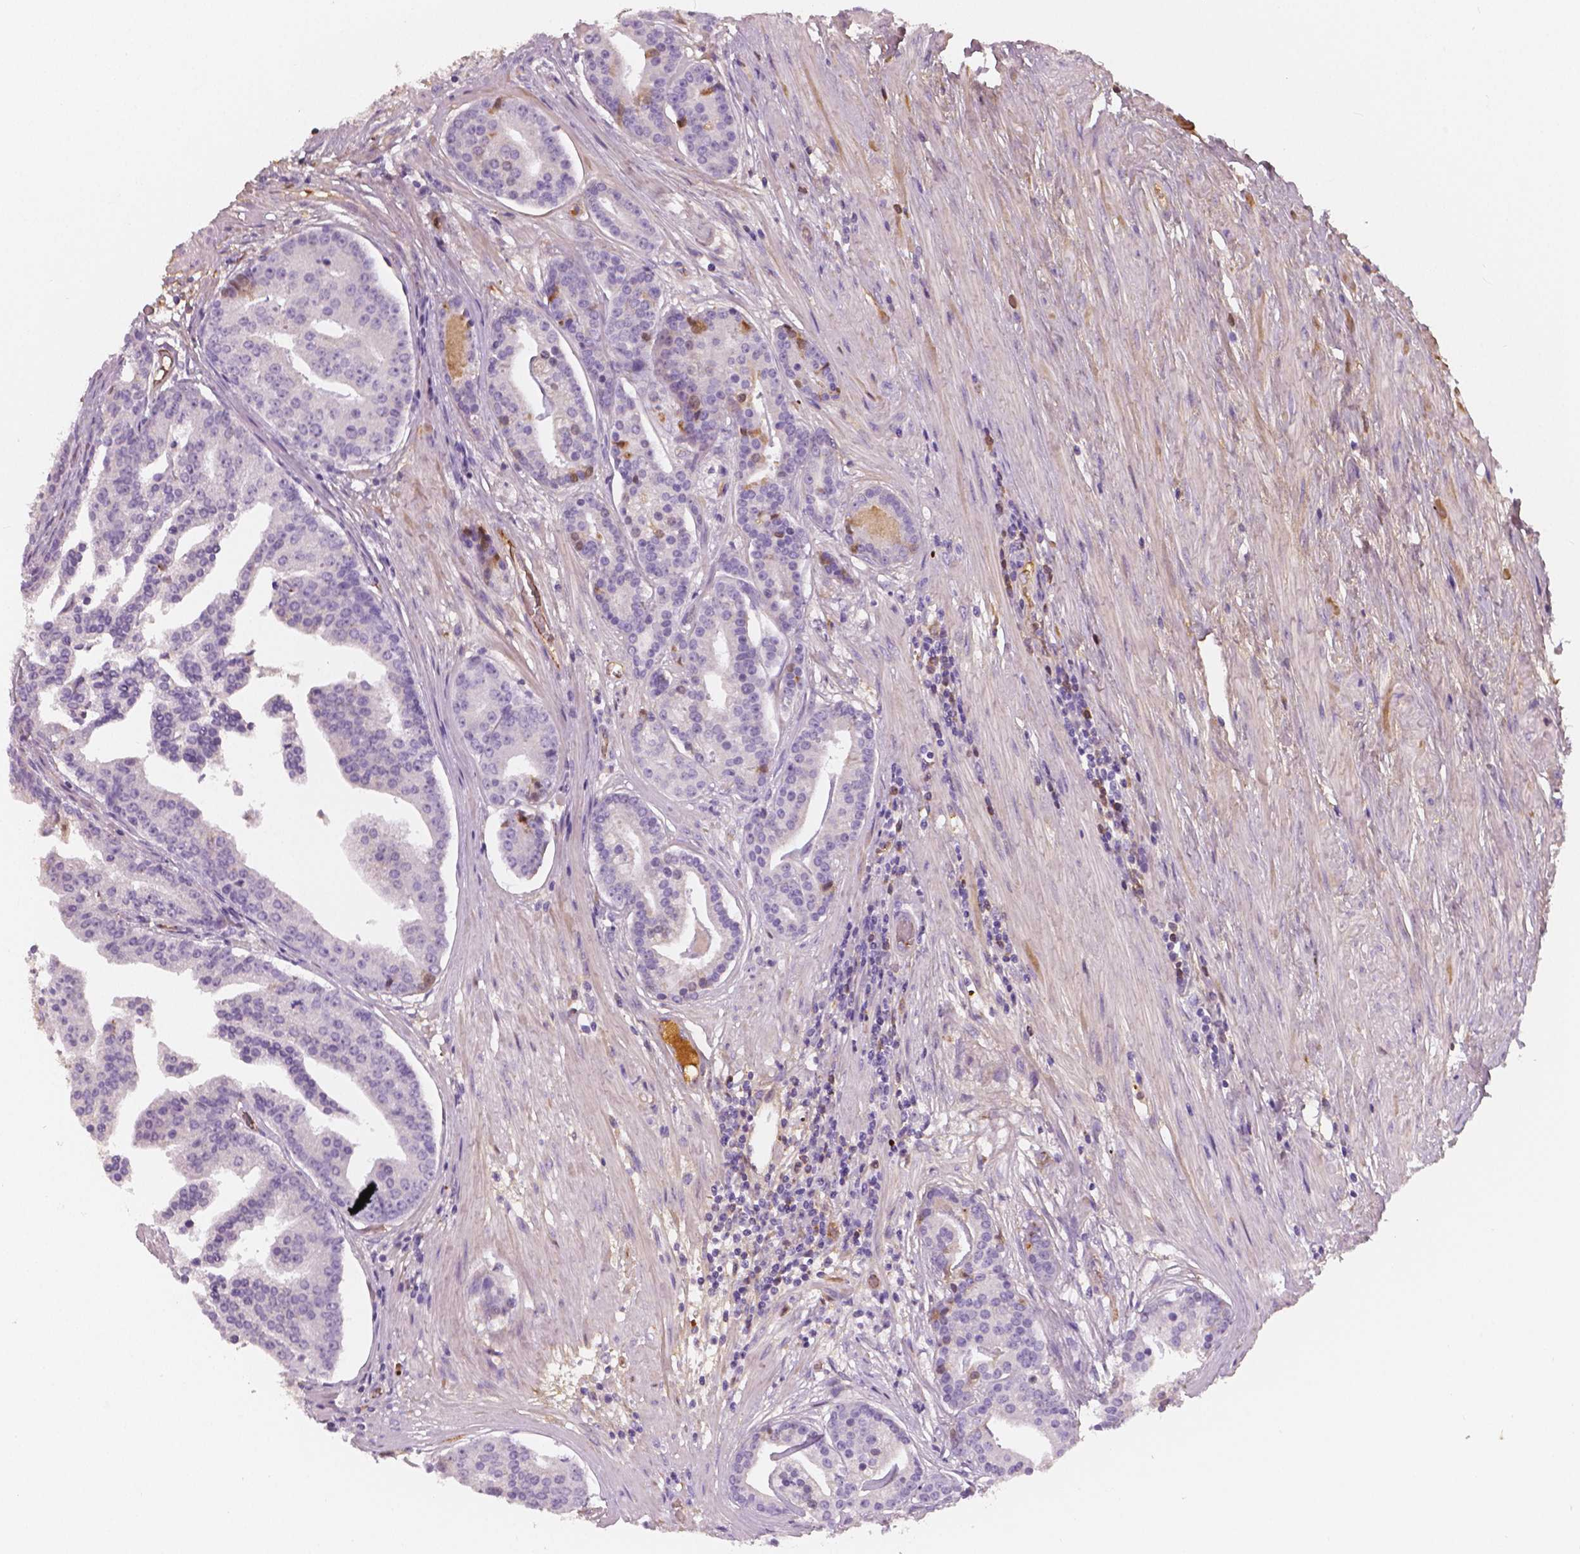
{"staining": {"intensity": "negative", "quantity": "none", "location": "none"}, "tissue": "prostate cancer", "cell_type": "Tumor cells", "image_type": "cancer", "snomed": [{"axis": "morphology", "description": "Adenocarcinoma, NOS"}, {"axis": "topography", "description": "Prostate and seminal vesicle, NOS"}, {"axis": "topography", "description": "Prostate"}], "caption": "A micrograph of prostate adenocarcinoma stained for a protein demonstrates no brown staining in tumor cells.", "gene": "APOA4", "patient": {"sex": "male", "age": 44}}